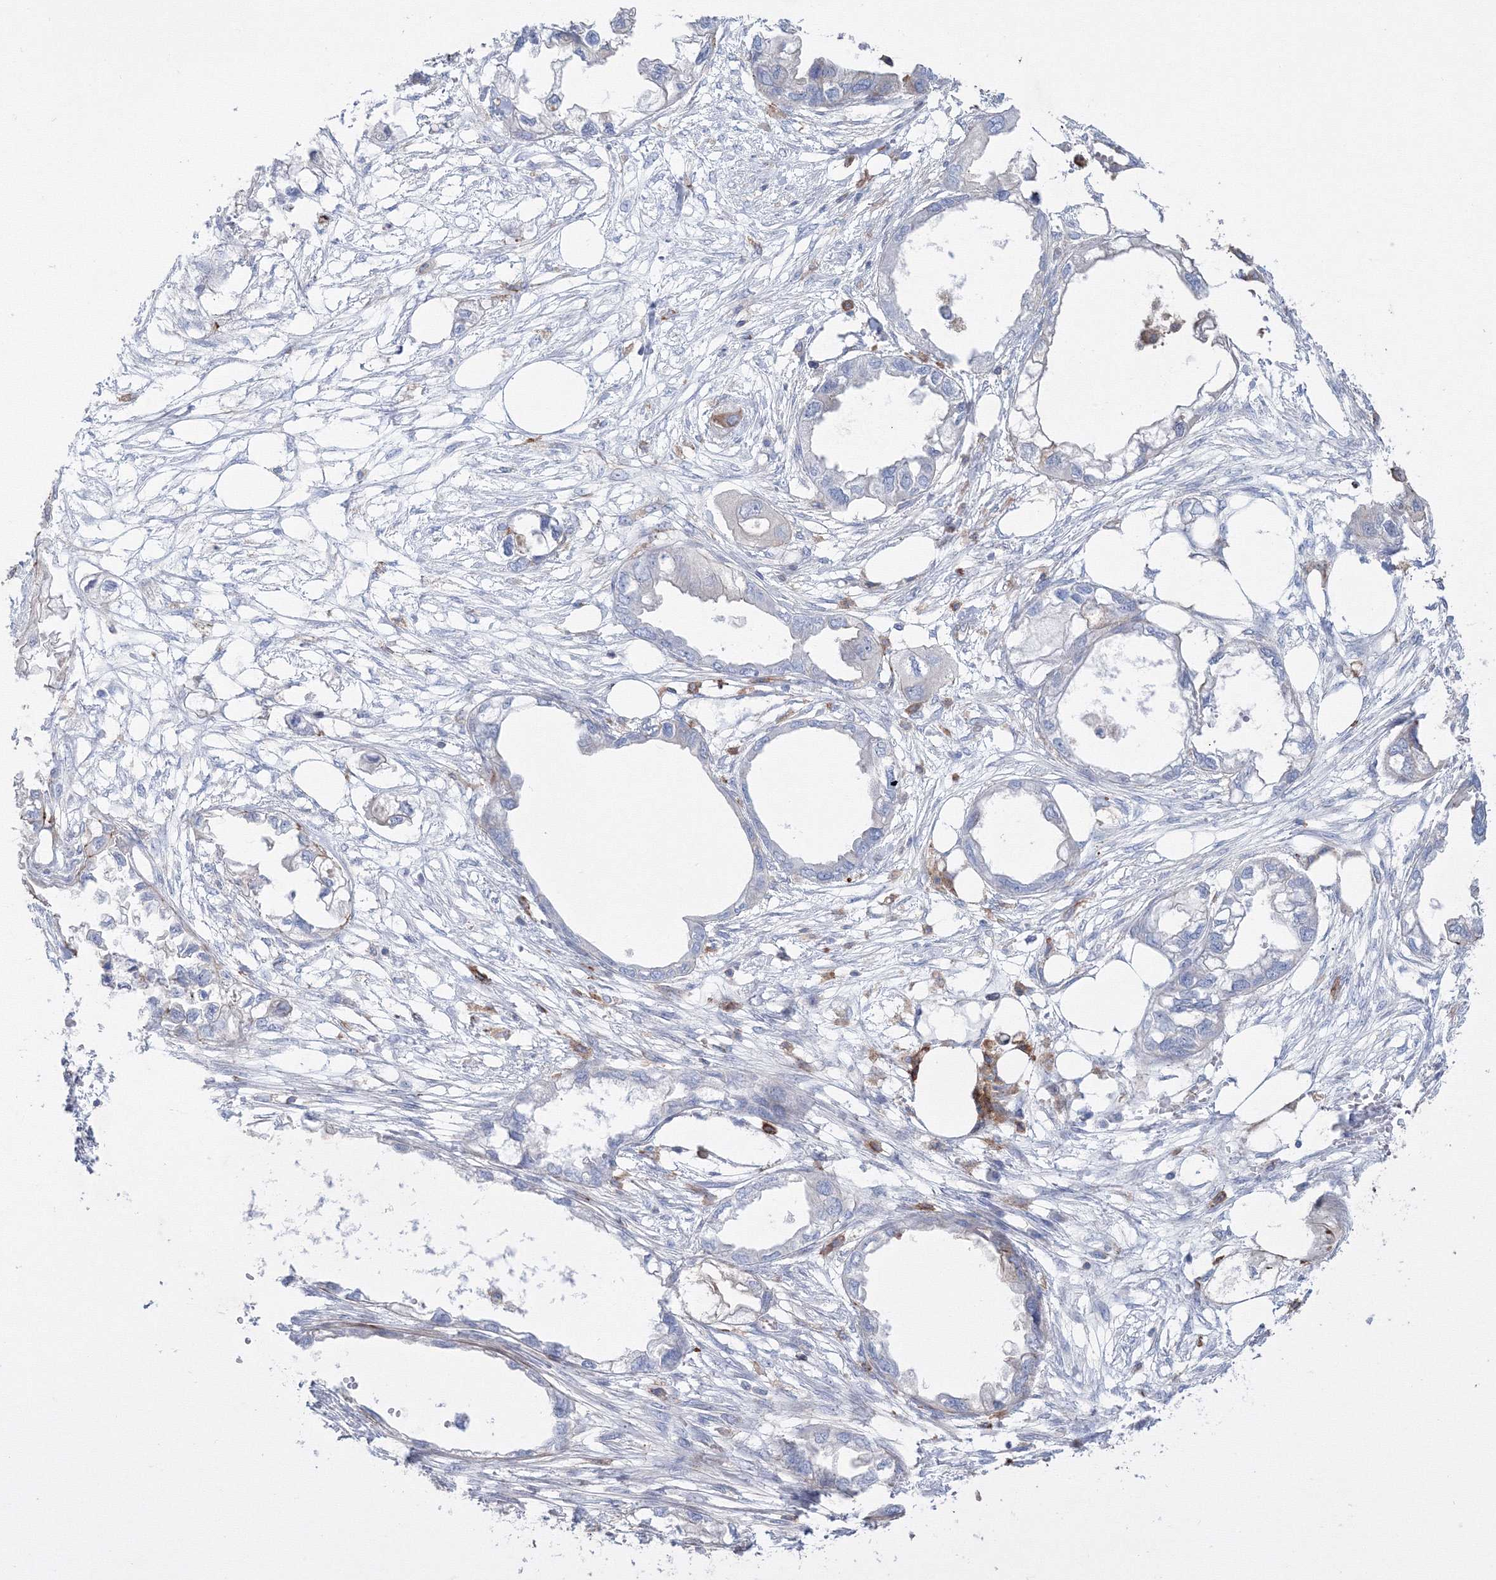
{"staining": {"intensity": "negative", "quantity": "none", "location": "none"}, "tissue": "endometrial cancer", "cell_type": "Tumor cells", "image_type": "cancer", "snomed": [{"axis": "morphology", "description": "Adenocarcinoma, NOS"}, {"axis": "morphology", "description": "Adenocarcinoma, metastatic, NOS"}, {"axis": "topography", "description": "Adipose tissue"}, {"axis": "topography", "description": "Endometrium"}], "caption": "Image shows no protein positivity in tumor cells of endometrial metastatic adenocarcinoma tissue. (Brightfield microscopy of DAB immunohistochemistry at high magnification).", "gene": "GPR82", "patient": {"sex": "female", "age": 67}}